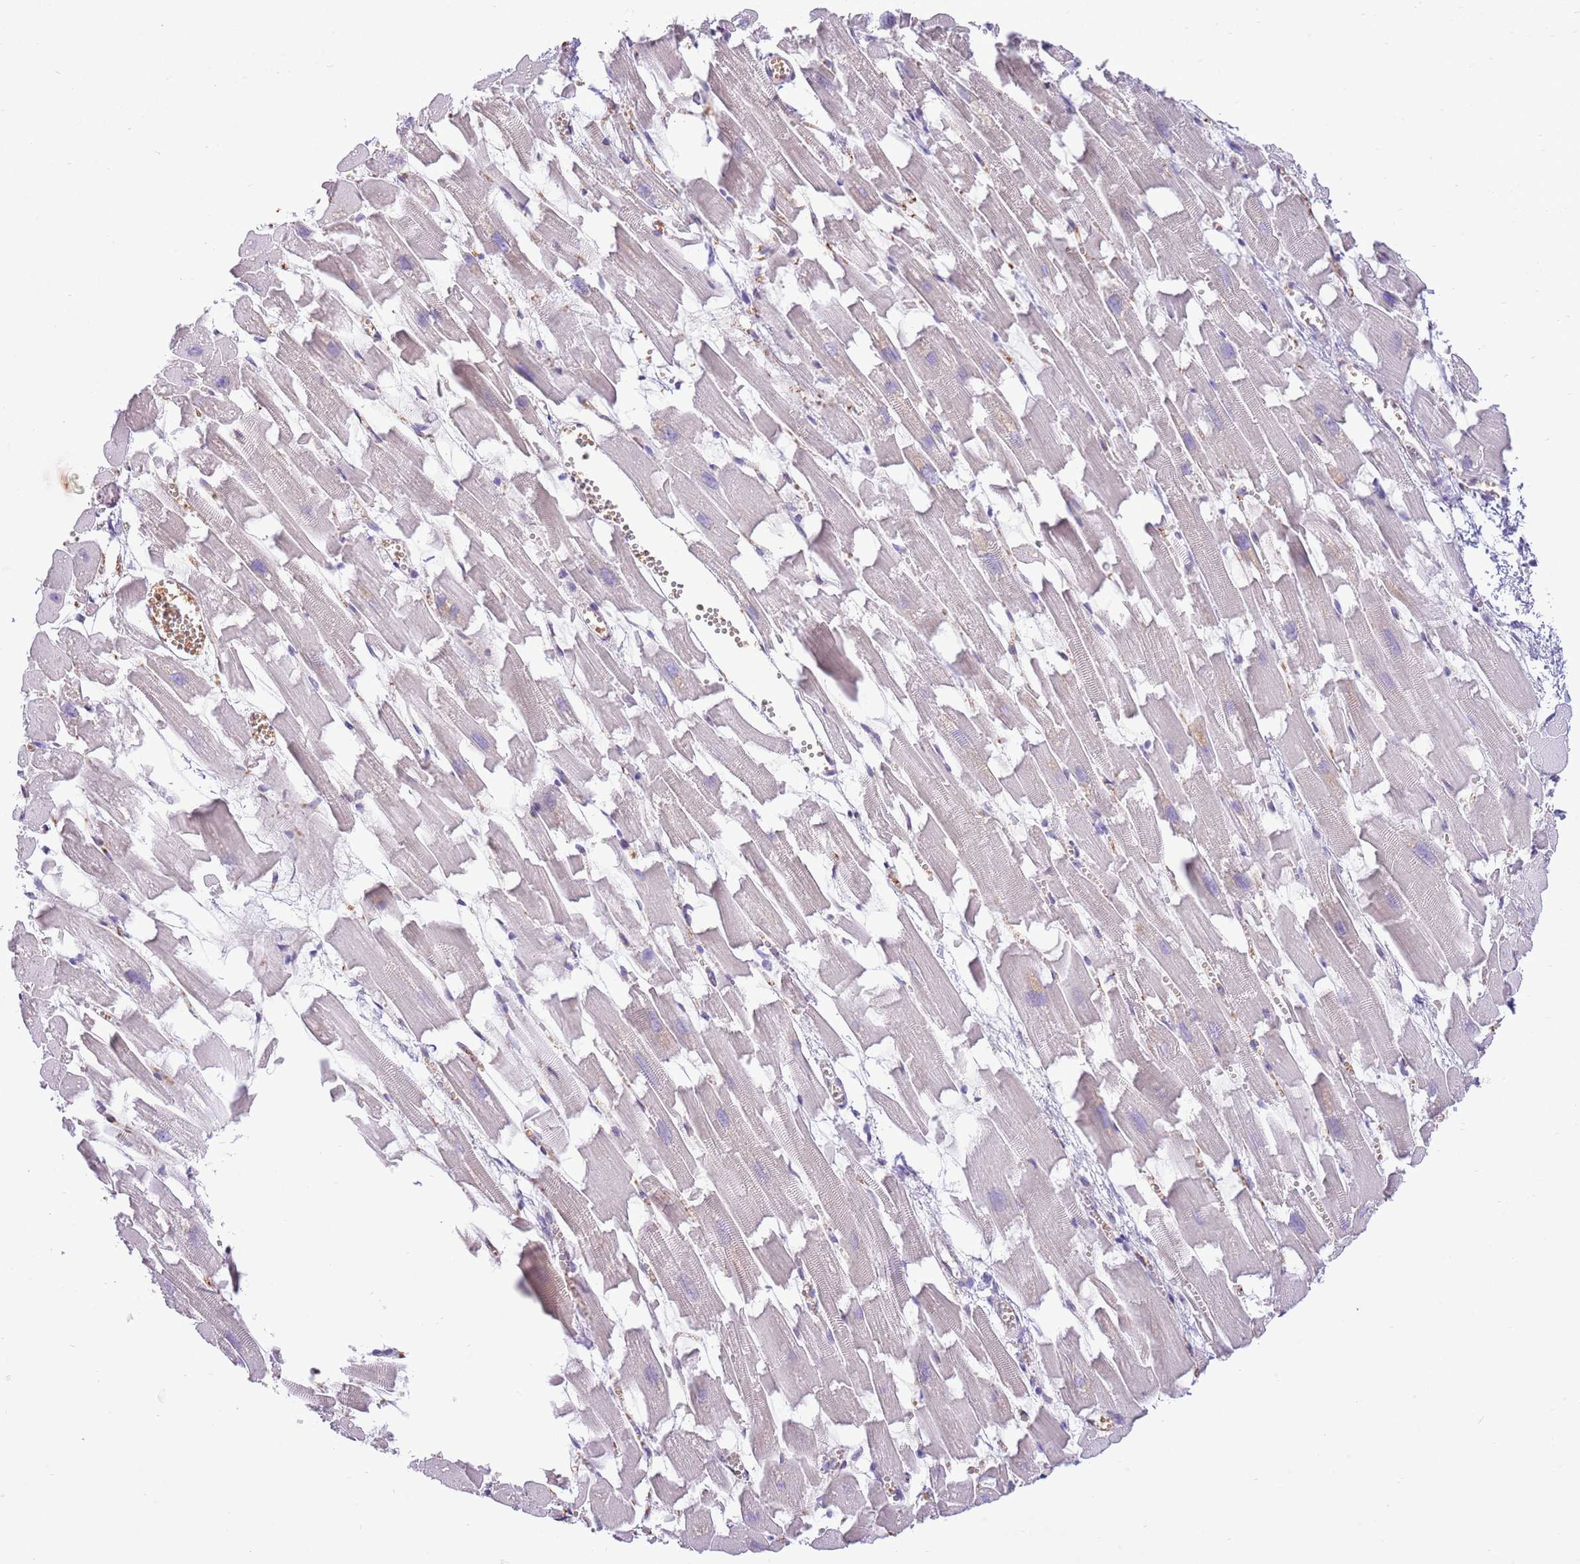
{"staining": {"intensity": "weak", "quantity": "25%-75%", "location": "cytoplasmic/membranous"}, "tissue": "heart muscle", "cell_type": "Cardiomyocytes", "image_type": "normal", "snomed": [{"axis": "morphology", "description": "Normal tissue, NOS"}, {"axis": "topography", "description": "Heart"}], "caption": "Protein staining of normal heart muscle reveals weak cytoplasmic/membranous positivity in approximately 25%-75% of cardiomyocytes. Ihc stains the protein in brown and the nuclei are stained blue.", "gene": "NSFL1C", "patient": {"sex": "female", "age": 64}}